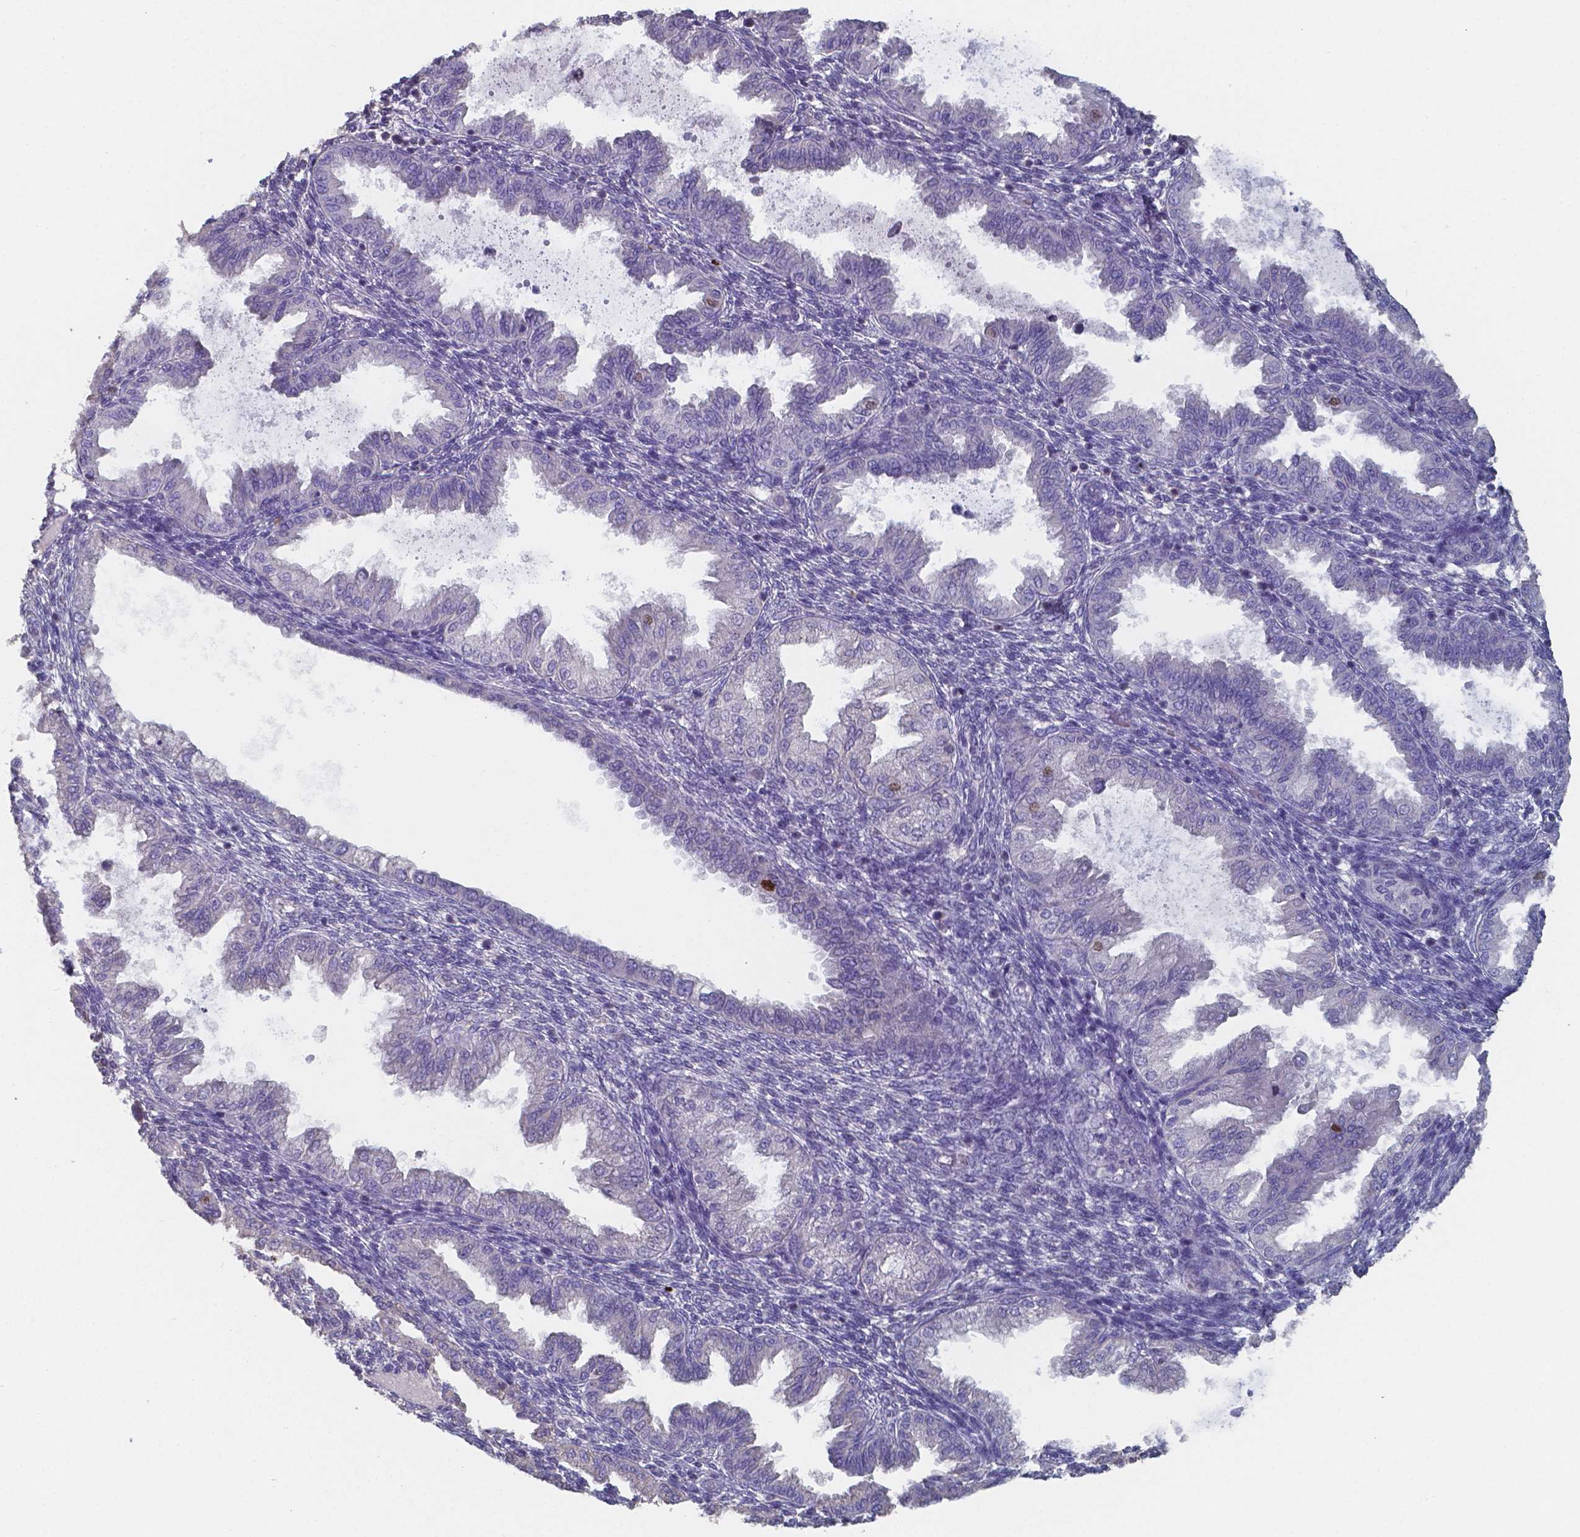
{"staining": {"intensity": "negative", "quantity": "none", "location": "none"}, "tissue": "endometrium", "cell_type": "Cells in endometrial stroma", "image_type": "normal", "snomed": [{"axis": "morphology", "description": "Normal tissue, NOS"}, {"axis": "topography", "description": "Endometrium"}], "caption": "Immunohistochemistry image of unremarkable endometrium: human endometrium stained with DAB (3,3'-diaminobenzidine) exhibits no significant protein positivity in cells in endometrial stroma.", "gene": "FOXJ1", "patient": {"sex": "female", "age": 33}}